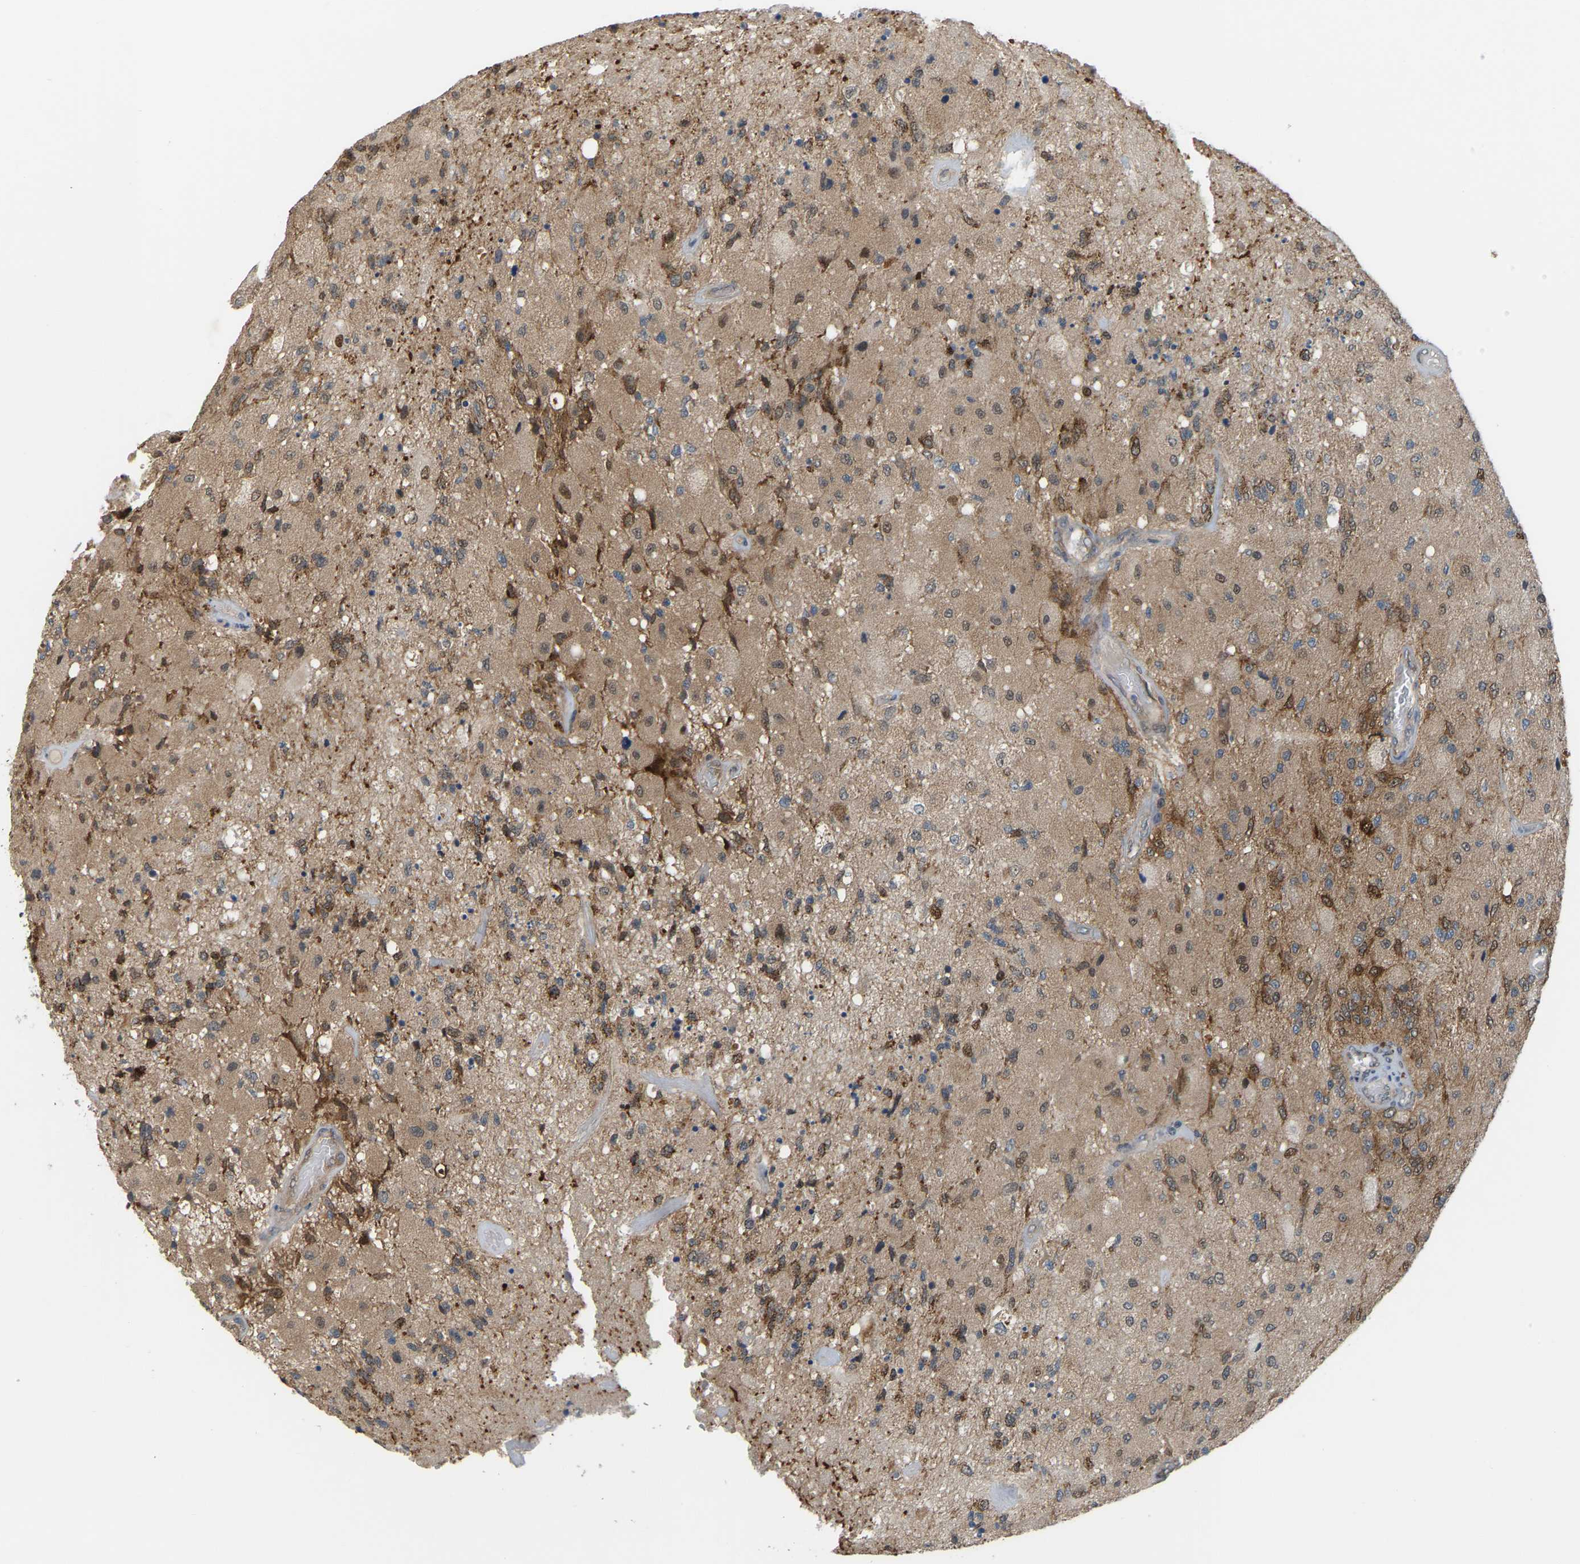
{"staining": {"intensity": "moderate", "quantity": ">75%", "location": "cytoplasmic/membranous"}, "tissue": "glioma", "cell_type": "Tumor cells", "image_type": "cancer", "snomed": [{"axis": "morphology", "description": "Normal tissue, NOS"}, {"axis": "morphology", "description": "Glioma, malignant, High grade"}, {"axis": "topography", "description": "Cerebral cortex"}], "caption": "A brown stain labels moderate cytoplasmic/membranous staining of a protein in human high-grade glioma (malignant) tumor cells.", "gene": "CROT", "patient": {"sex": "male", "age": 77}}